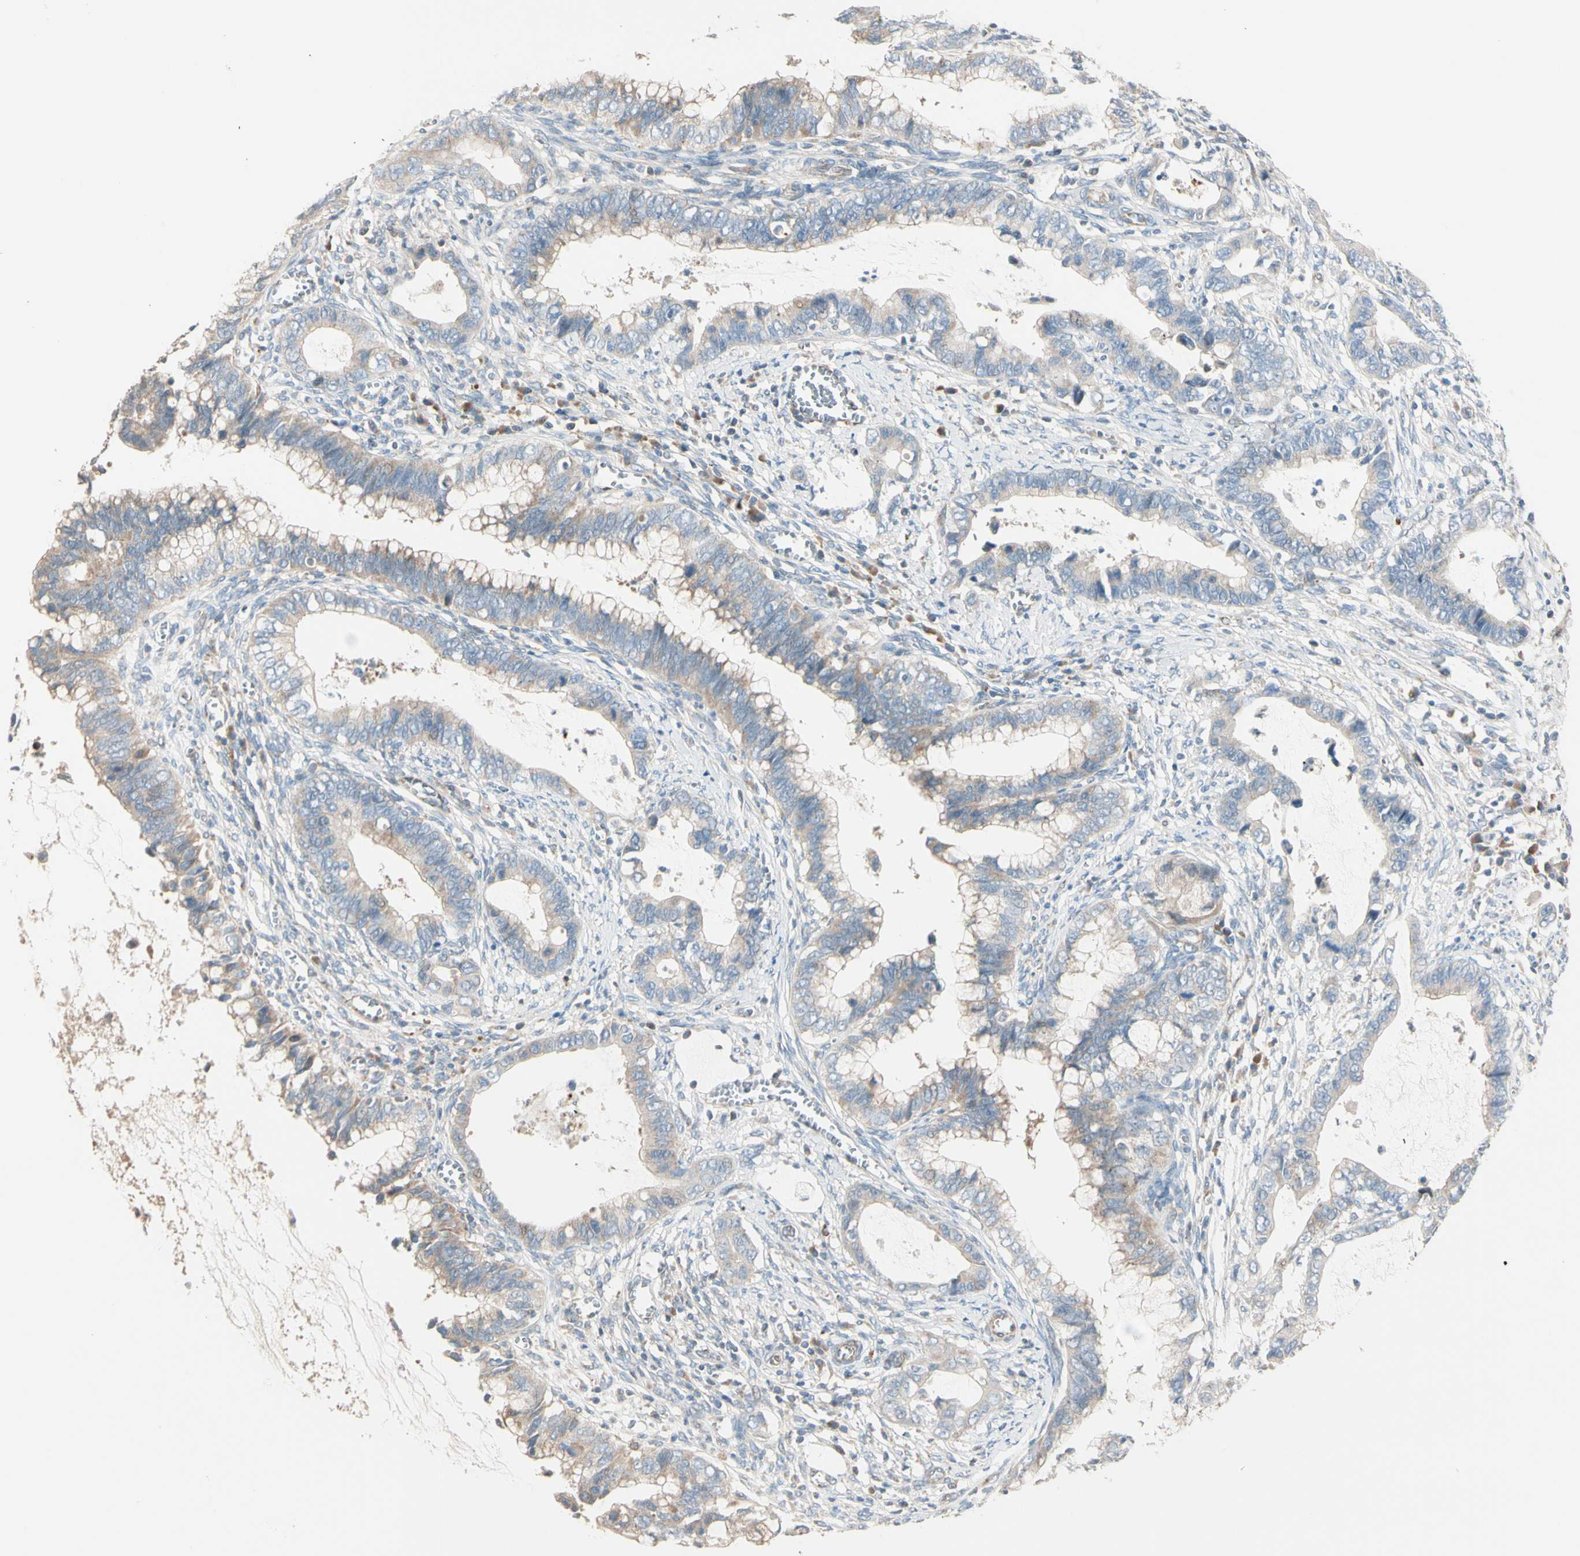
{"staining": {"intensity": "weak", "quantity": ">75%", "location": "cytoplasmic/membranous"}, "tissue": "cervical cancer", "cell_type": "Tumor cells", "image_type": "cancer", "snomed": [{"axis": "morphology", "description": "Adenocarcinoma, NOS"}, {"axis": "topography", "description": "Cervix"}], "caption": "Immunohistochemistry histopathology image of human adenocarcinoma (cervical) stained for a protein (brown), which displays low levels of weak cytoplasmic/membranous expression in approximately >75% of tumor cells.", "gene": "EPHA3", "patient": {"sex": "female", "age": 44}}